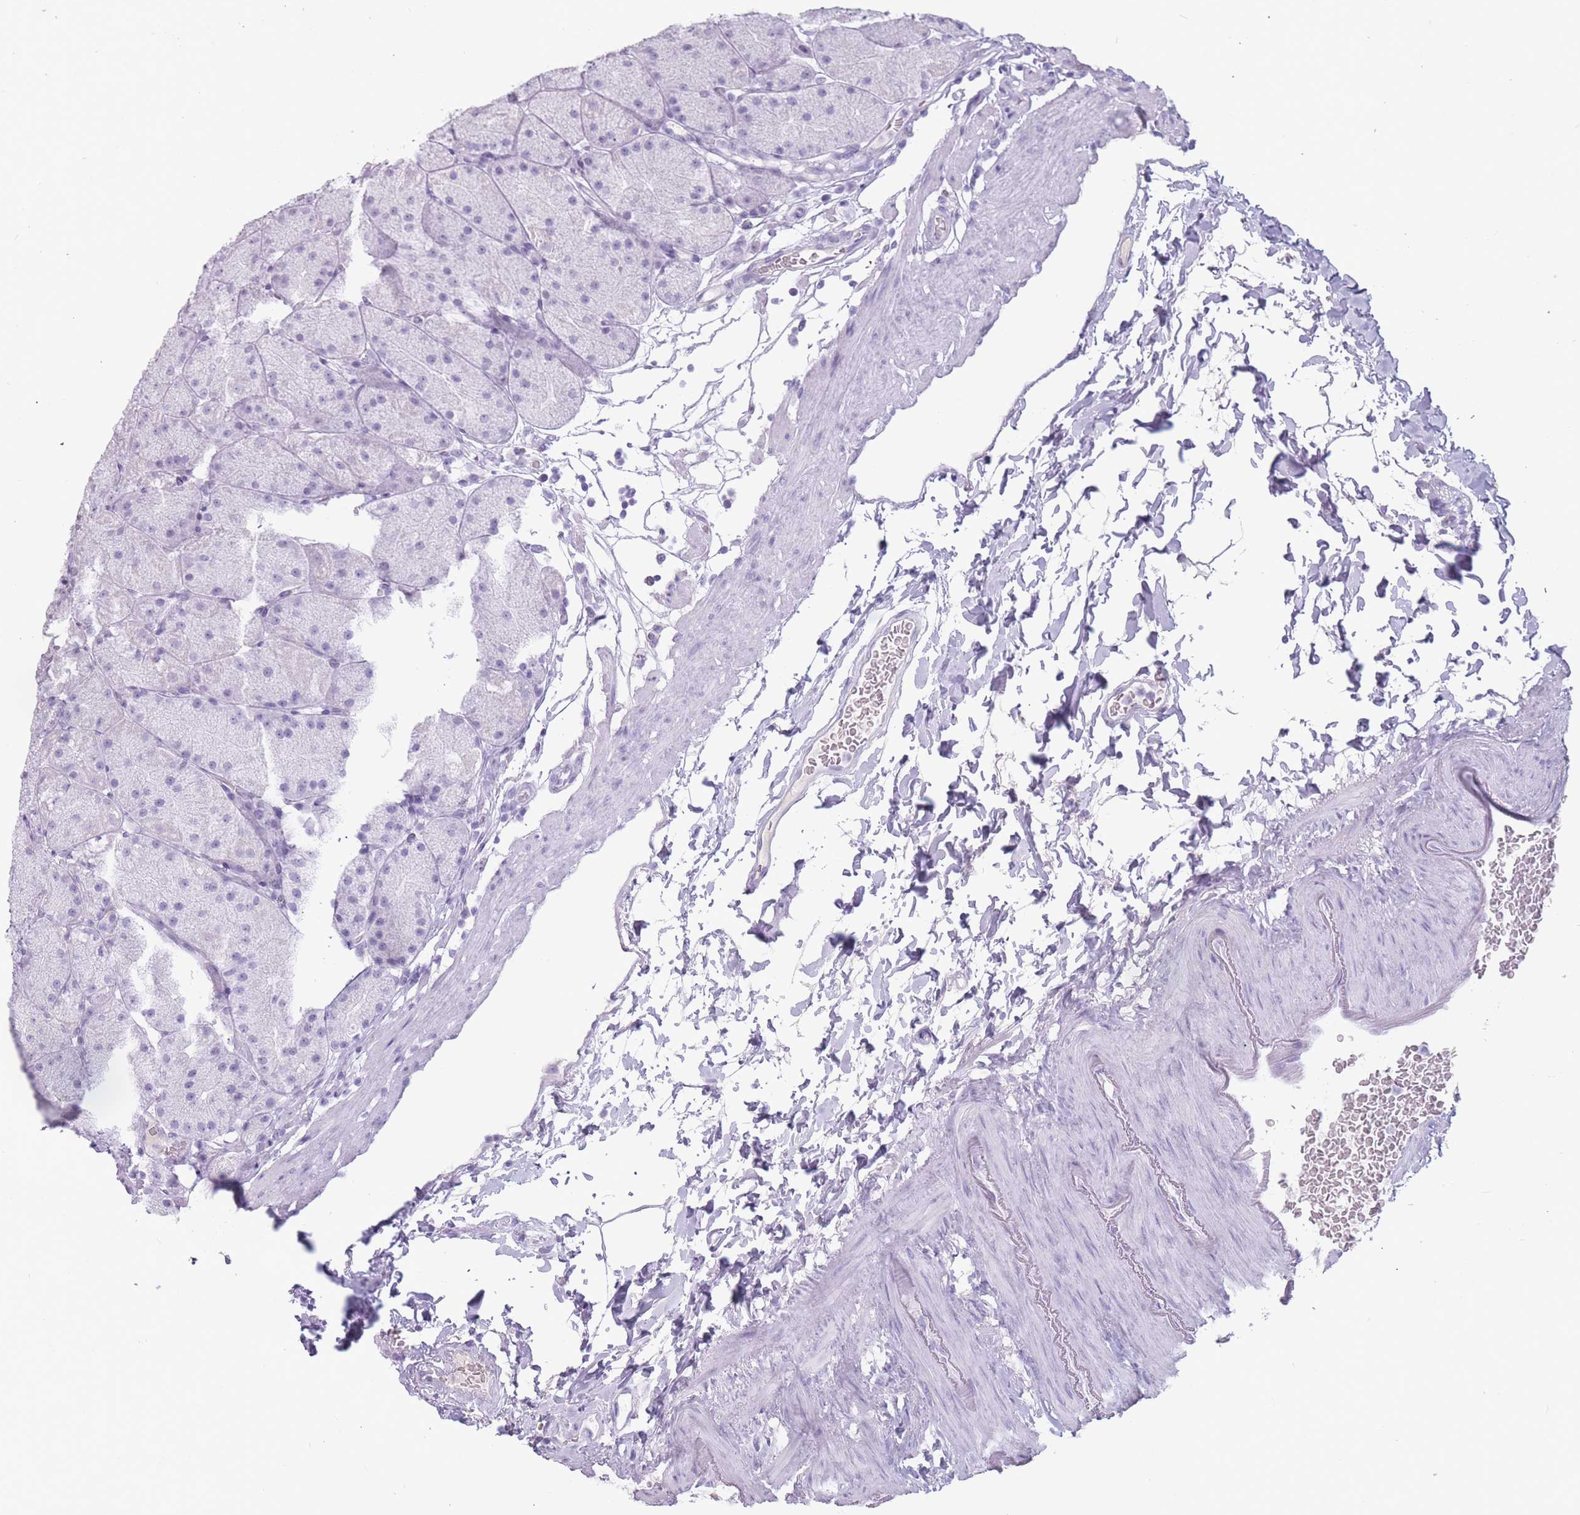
{"staining": {"intensity": "negative", "quantity": "none", "location": "none"}, "tissue": "stomach", "cell_type": "Glandular cells", "image_type": "normal", "snomed": [{"axis": "morphology", "description": "Normal tissue, NOS"}, {"axis": "topography", "description": "Stomach, upper"}, {"axis": "topography", "description": "Stomach, lower"}], "caption": "Immunohistochemical staining of benign human stomach displays no significant expression in glandular cells.", "gene": "PNMA3", "patient": {"sex": "male", "age": 67}}